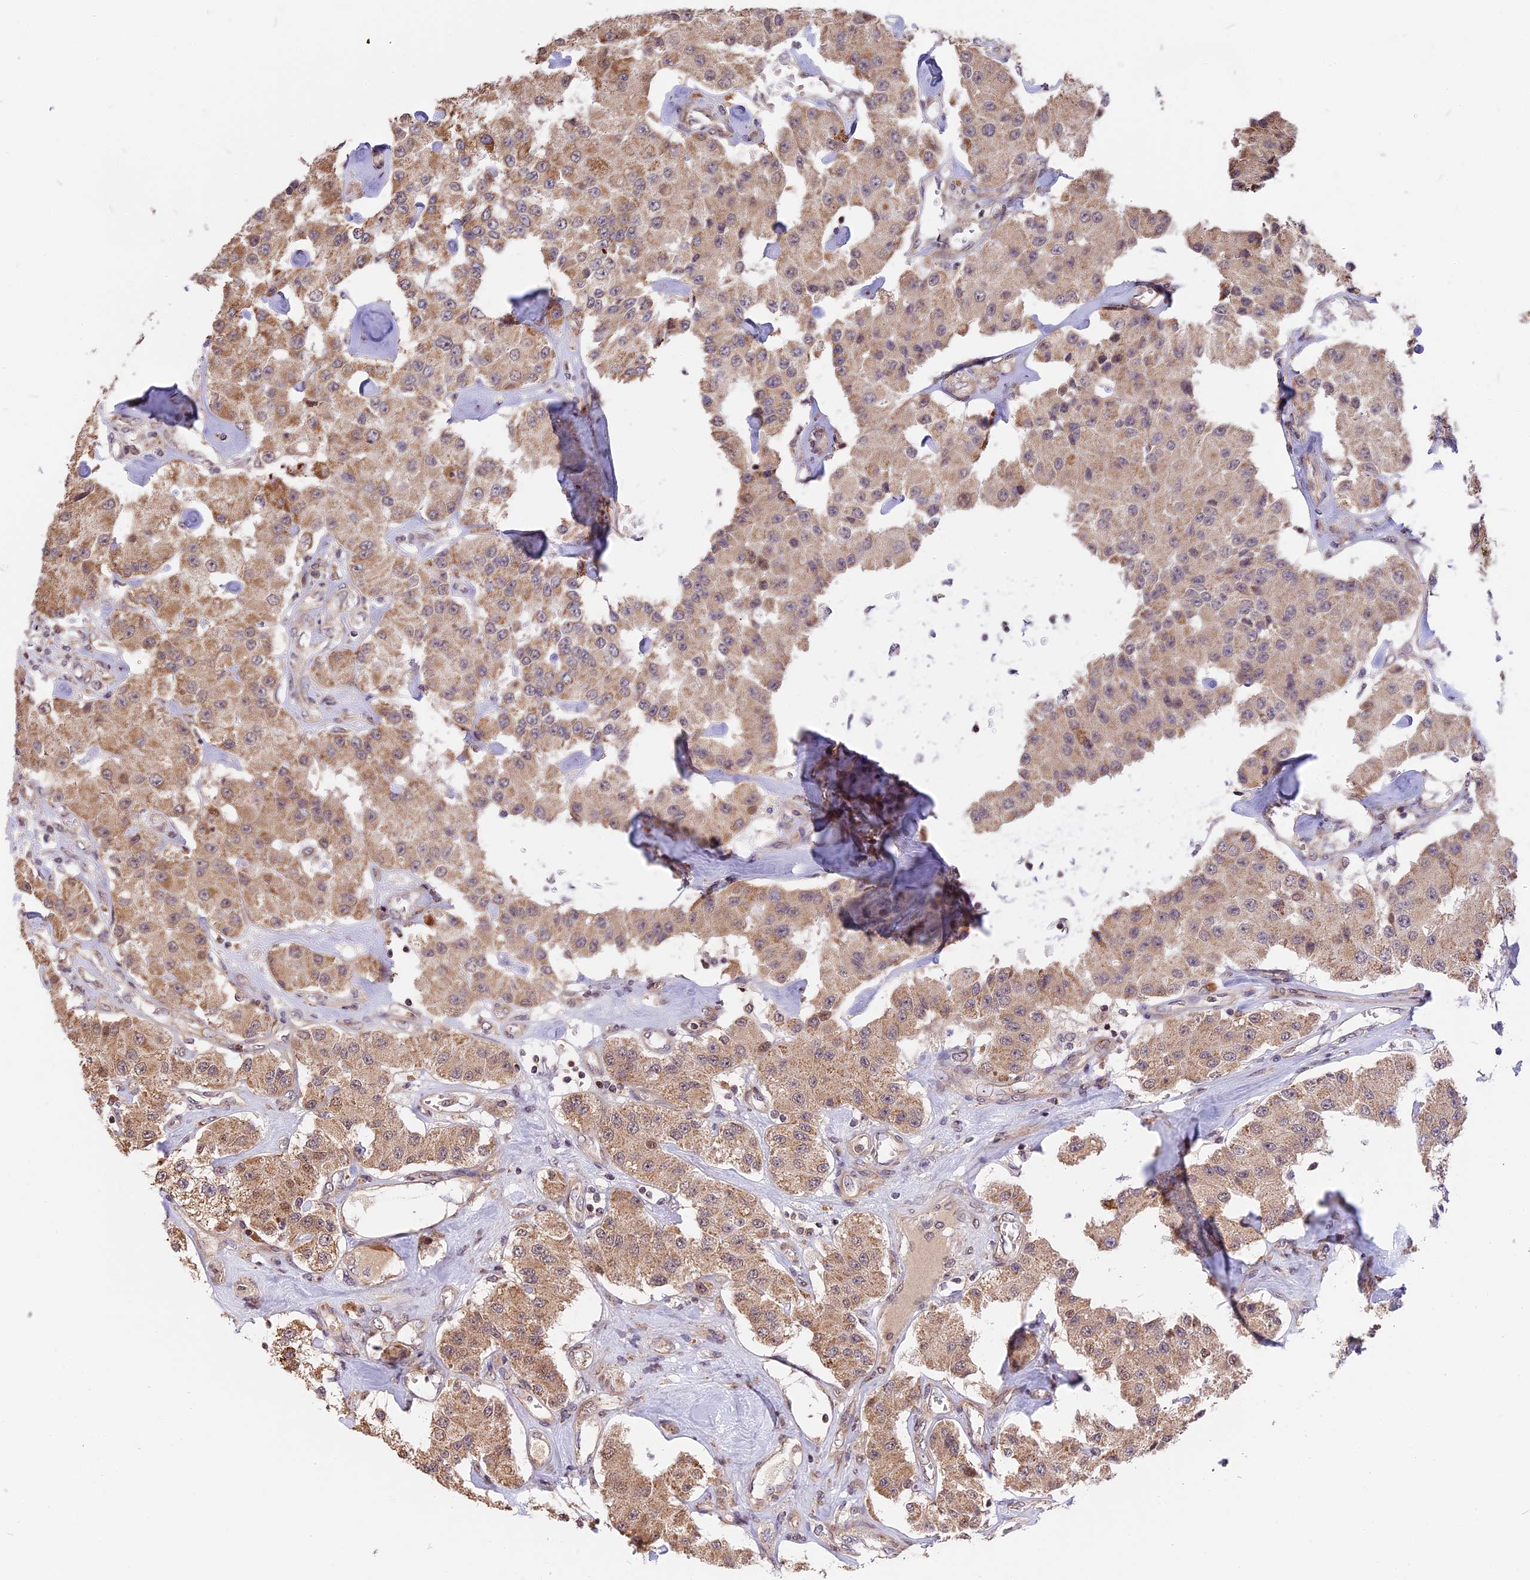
{"staining": {"intensity": "weak", "quantity": ">75%", "location": "cytoplasmic/membranous"}, "tissue": "carcinoid", "cell_type": "Tumor cells", "image_type": "cancer", "snomed": [{"axis": "morphology", "description": "Carcinoid, malignant, NOS"}, {"axis": "topography", "description": "Pancreas"}], "caption": "Human malignant carcinoid stained with a protein marker reveals weak staining in tumor cells.", "gene": "RERGL", "patient": {"sex": "male", "age": 41}}